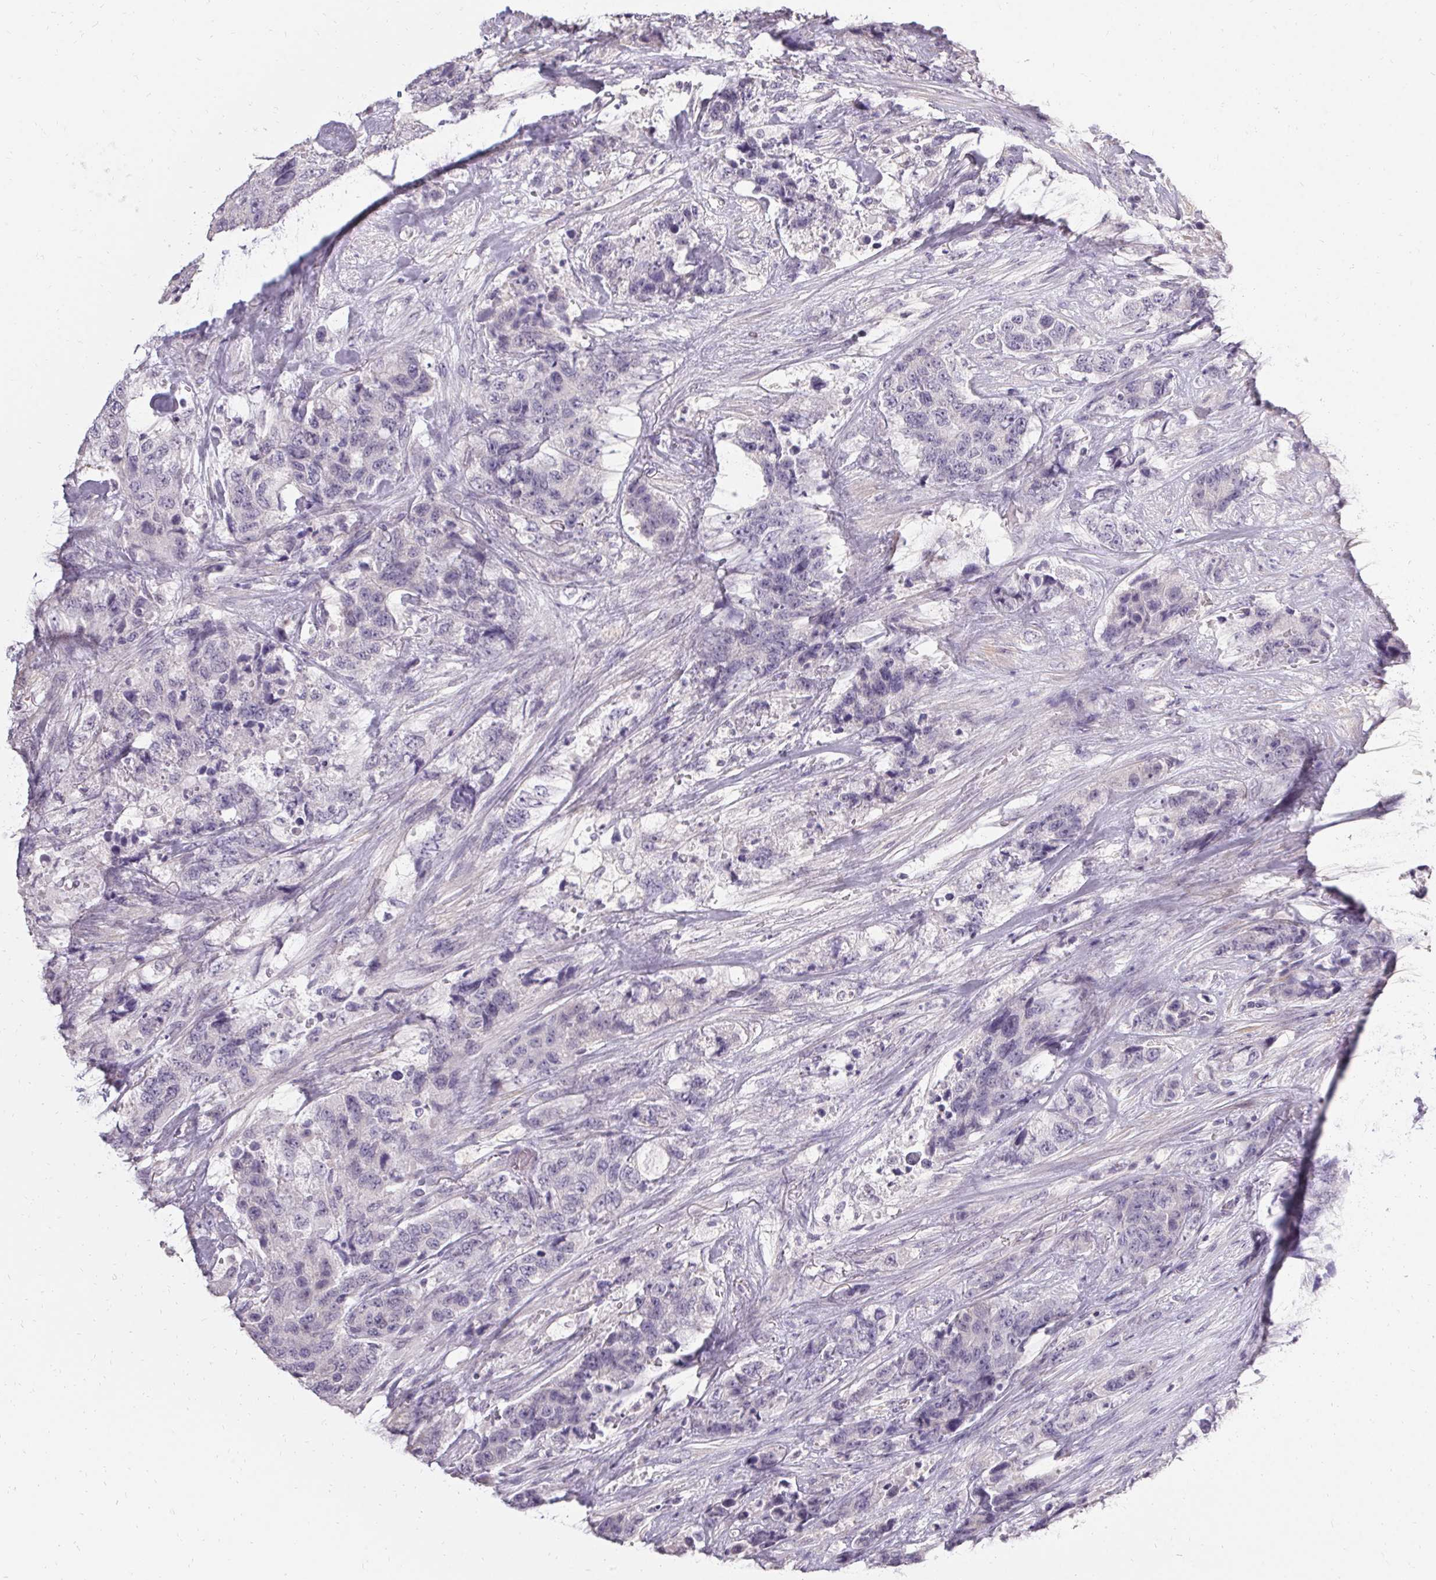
{"staining": {"intensity": "negative", "quantity": "none", "location": "none"}, "tissue": "urothelial cancer", "cell_type": "Tumor cells", "image_type": "cancer", "snomed": [{"axis": "morphology", "description": "Urothelial carcinoma, High grade"}, {"axis": "topography", "description": "Urinary bladder"}], "caption": "Tumor cells show no significant positivity in urothelial cancer. (Immunohistochemistry, brightfield microscopy, high magnification).", "gene": "PMEL", "patient": {"sex": "female", "age": 78}}